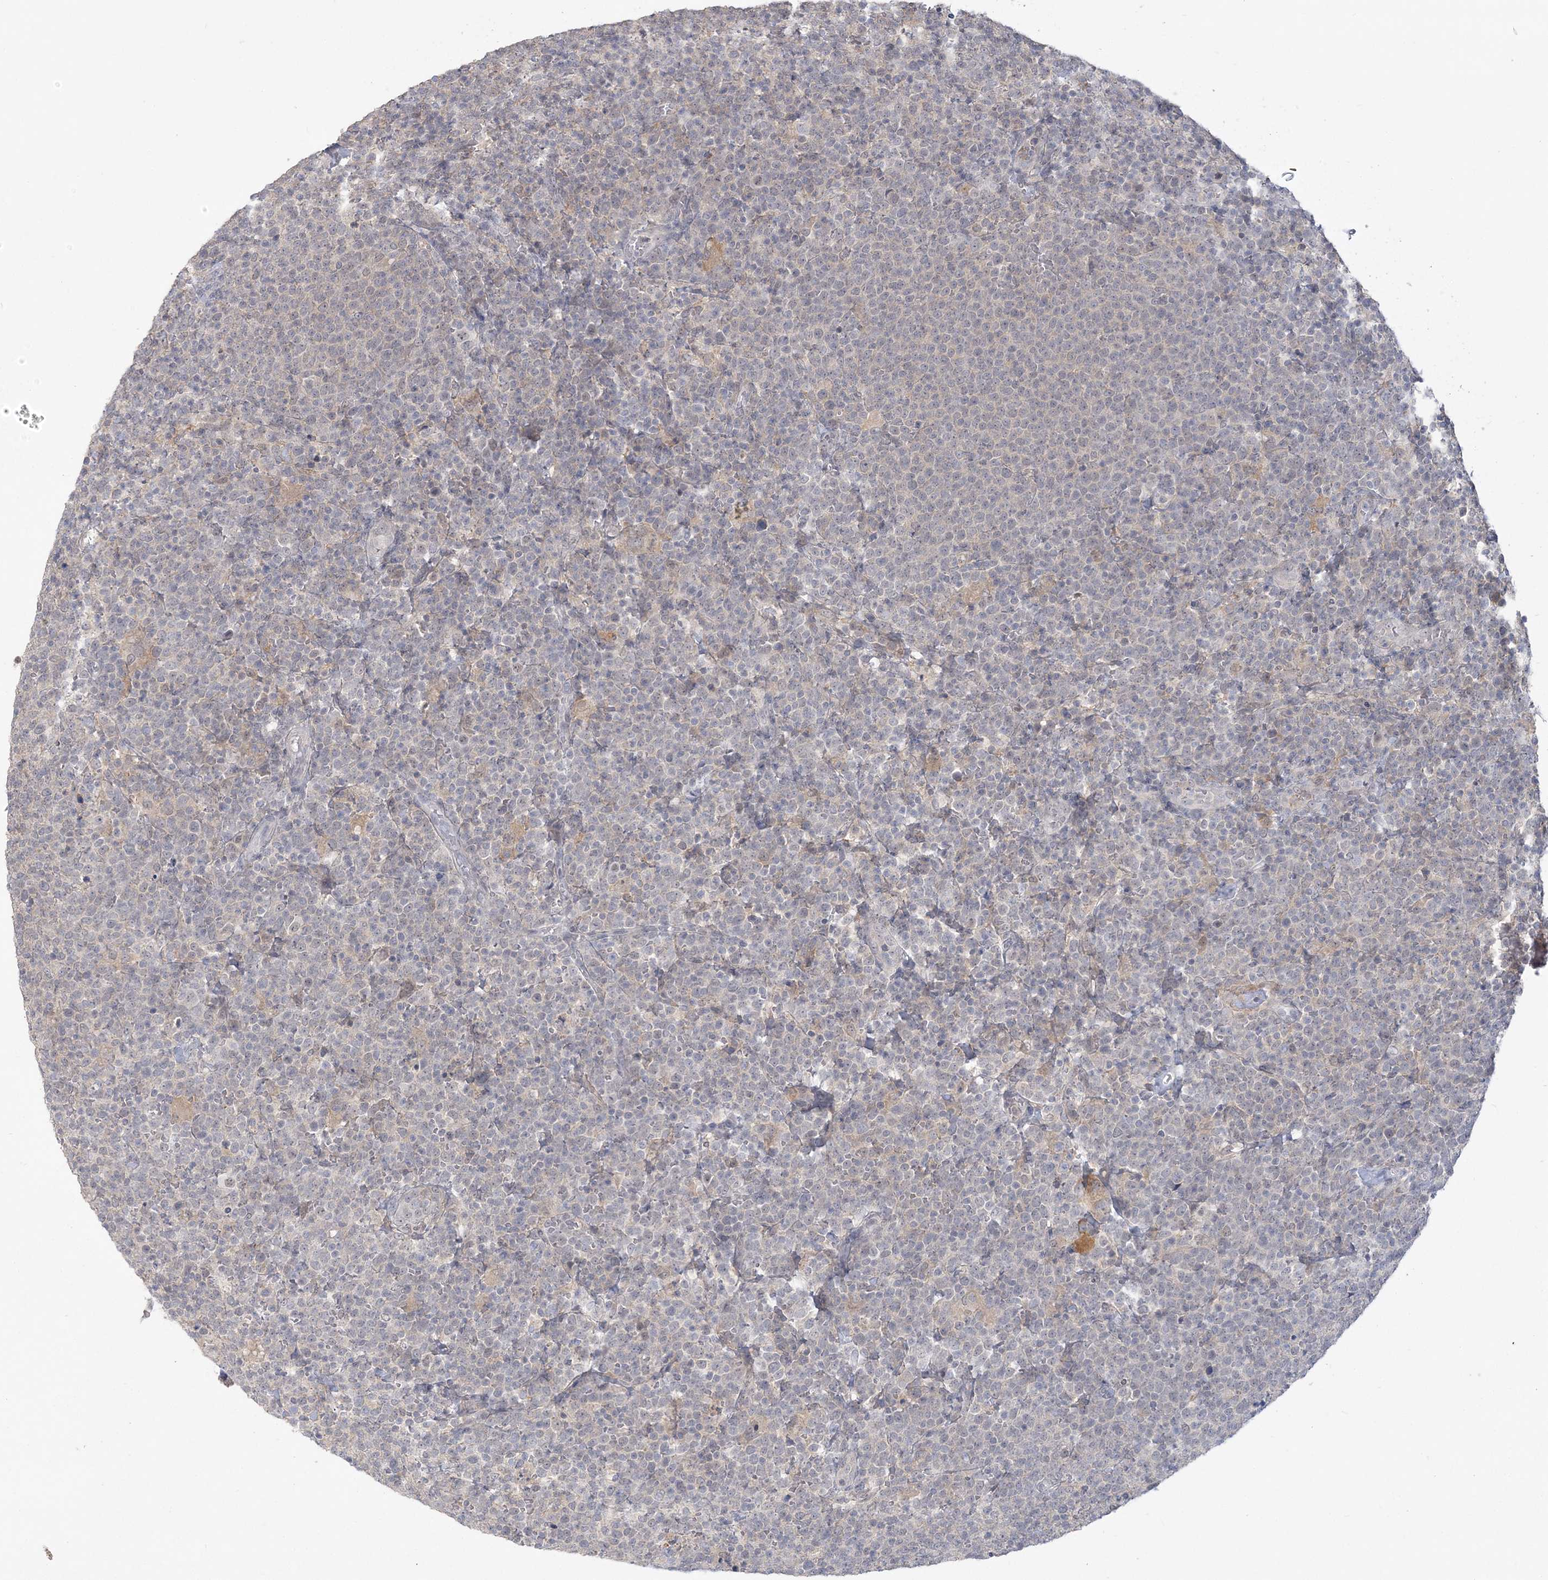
{"staining": {"intensity": "weak", "quantity": "<25%", "location": "nuclear"}, "tissue": "lymphoma", "cell_type": "Tumor cells", "image_type": "cancer", "snomed": [{"axis": "morphology", "description": "Malignant lymphoma, non-Hodgkin's type, High grade"}, {"axis": "topography", "description": "Lymph node"}], "caption": "Immunohistochemistry histopathology image of human lymphoma stained for a protein (brown), which exhibits no staining in tumor cells.", "gene": "ANKS1A", "patient": {"sex": "male", "age": 61}}